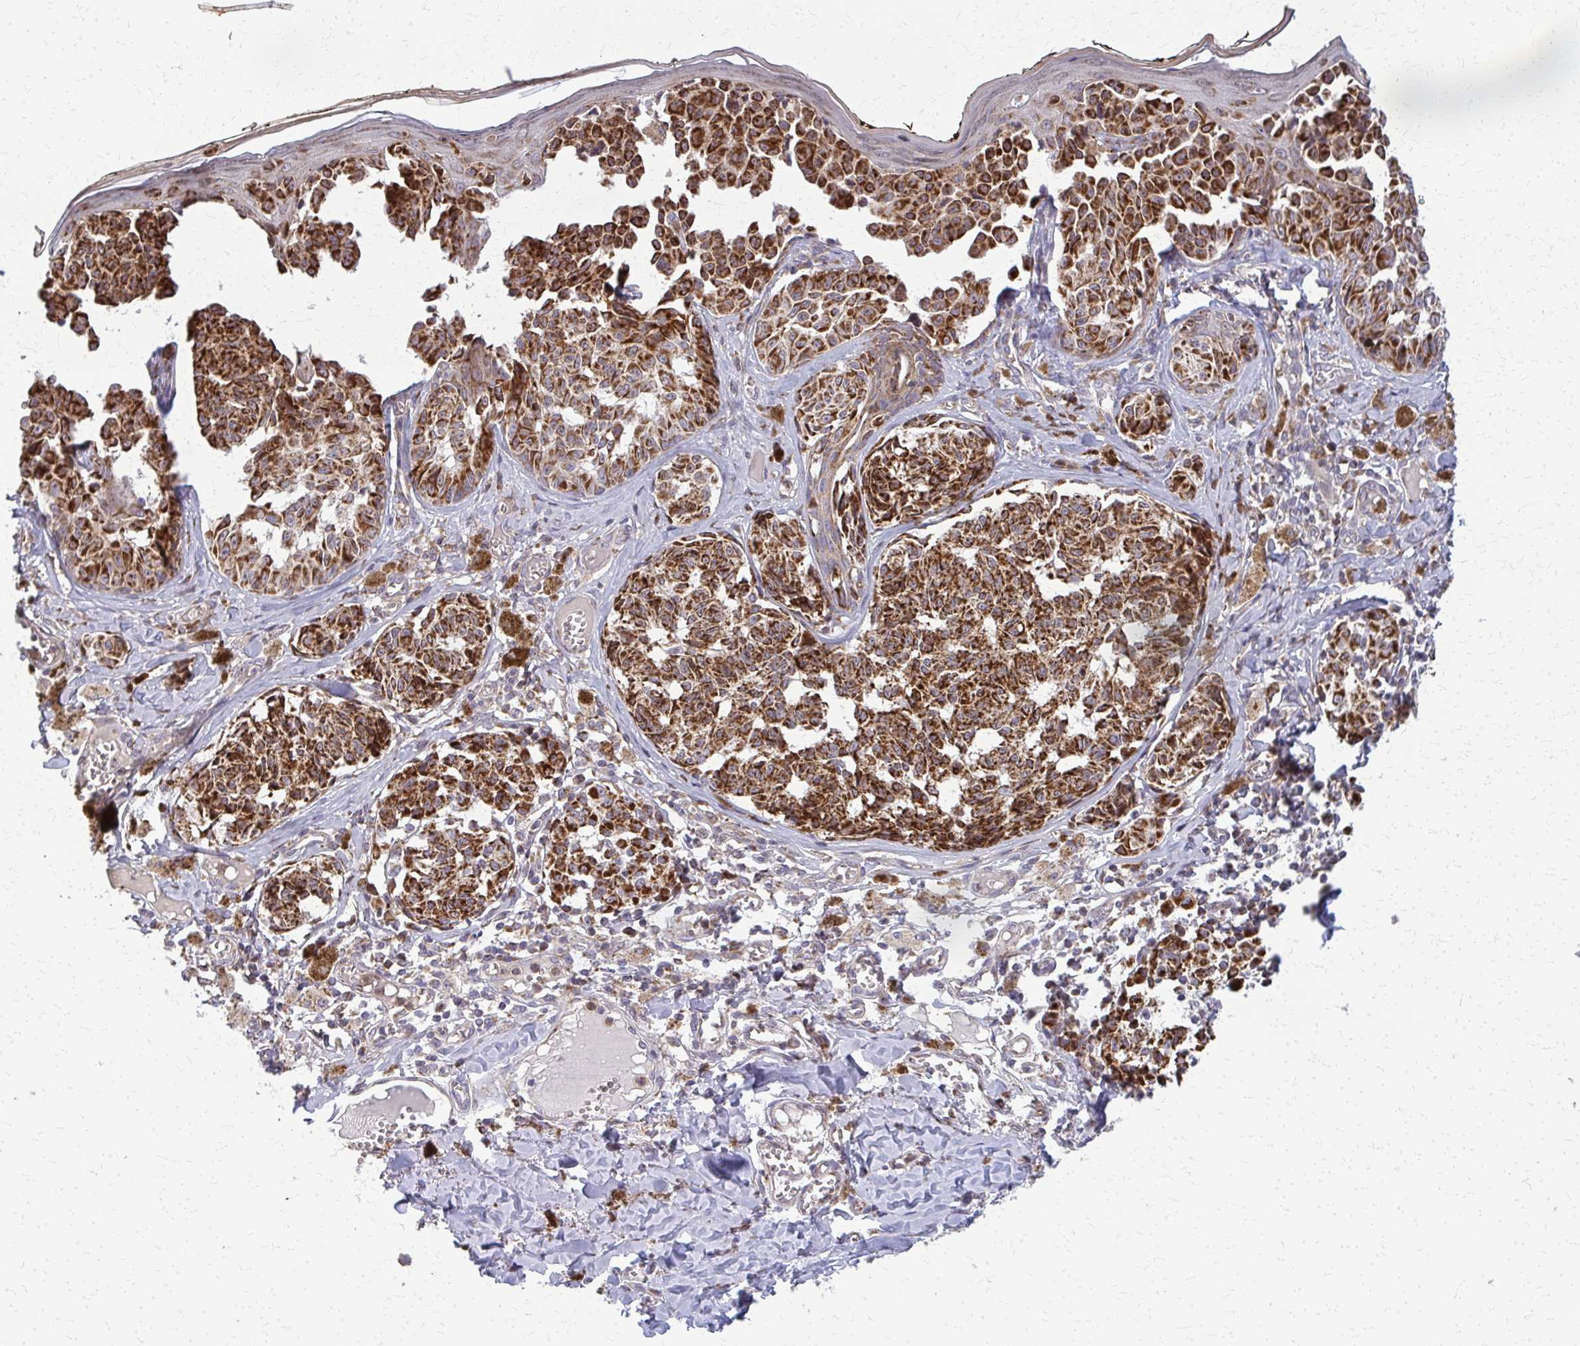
{"staining": {"intensity": "strong", "quantity": ">75%", "location": "cytoplasmic/membranous"}, "tissue": "melanoma", "cell_type": "Tumor cells", "image_type": "cancer", "snomed": [{"axis": "morphology", "description": "Malignant melanoma, NOS"}, {"axis": "topography", "description": "Skin"}], "caption": "High-power microscopy captured an IHC micrograph of melanoma, revealing strong cytoplasmic/membranous expression in about >75% of tumor cells.", "gene": "MCCC1", "patient": {"sex": "female", "age": 43}}